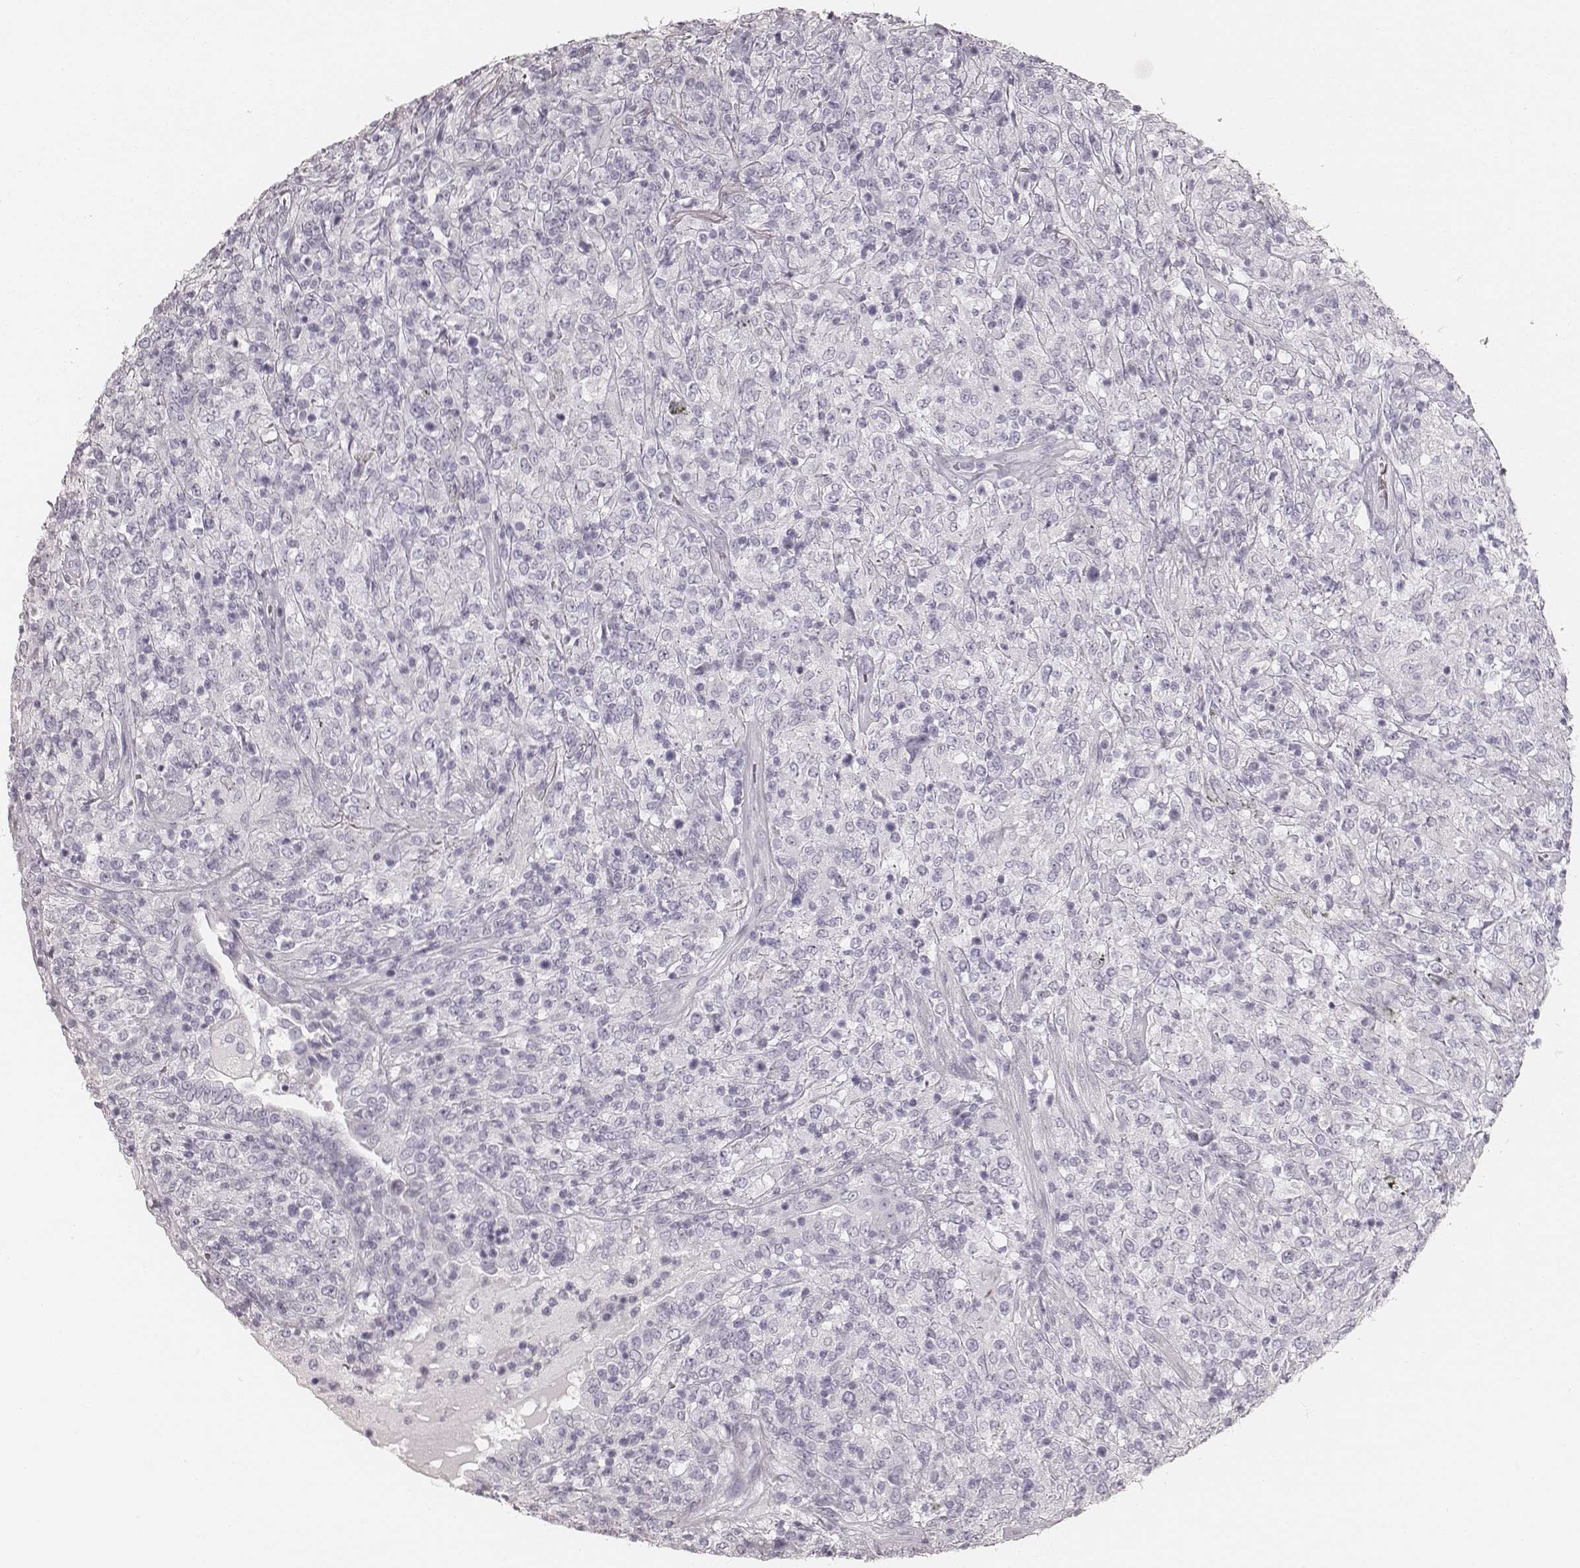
{"staining": {"intensity": "negative", "quantity": "none", "location": "none"}, "tissue": "lymphoma", "cell_type": "Tumor cells", "image_type": "cancer", "snomed": [{"axis": "morphology", "description": "Malignant lymphoma, non-Hodgkin's type, High grade"}, {"axis": "topography", "description": "Lung"}], "caption": "IHC micrograph of neoplastic tissue: lymphoma stained with DAB (3,3'-diaminobenzidine) shows no significant protein expression in tumor cells. (Stains: DAB (3,3'-diaminobenzidine) immunohistochemistry (IHC) with hematoxylin counter stain, Microscopy: brightfield microscopy at high magnification).", "gene": "KRT34", "patient": {"sex": "male", "age": 79}}